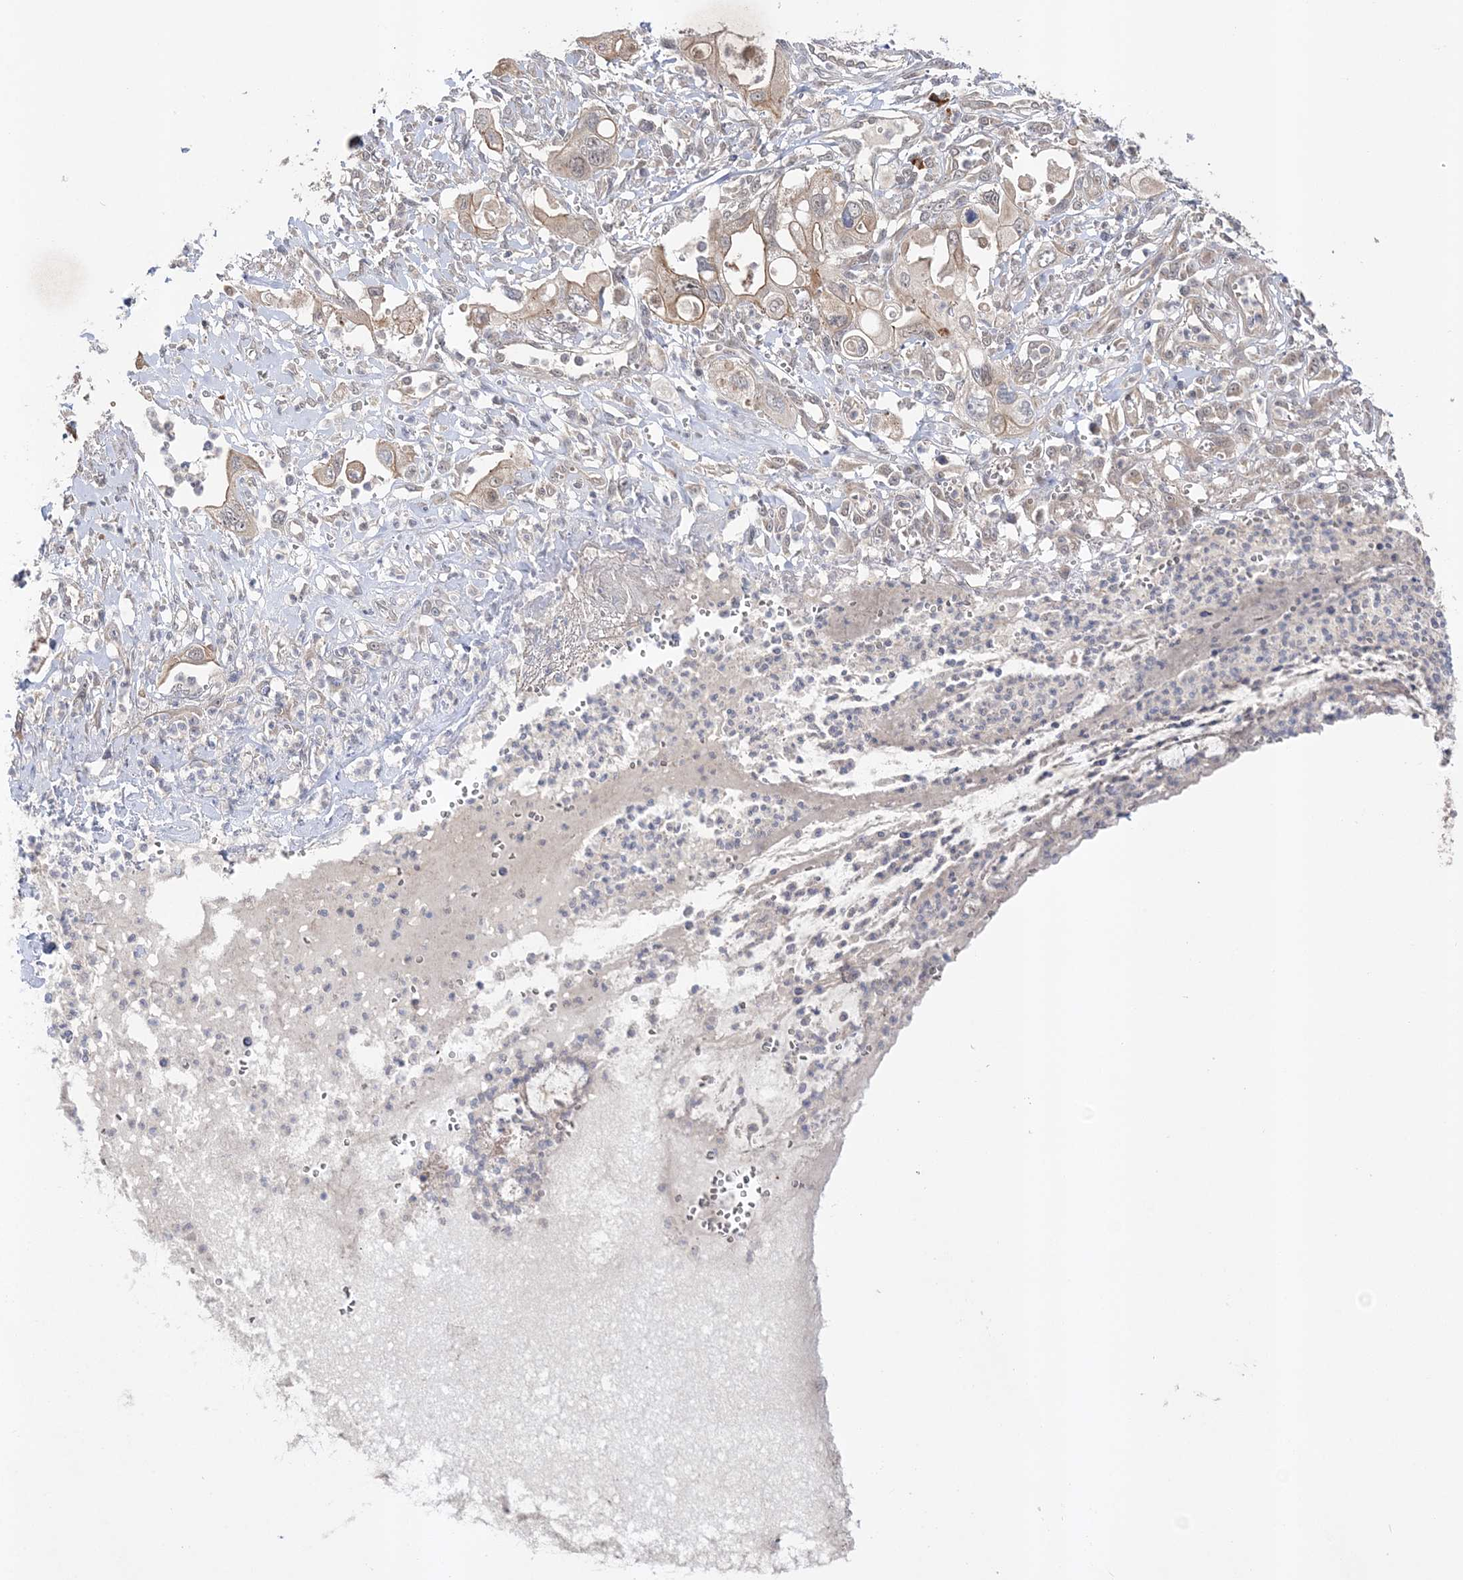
{"staining": {"intensity": "weak", "quantity": ">75%", "location": "cytoplasmic/membranous"}, "tissue": "pancreatic cancer", "cell_type": "Tumor cells", "image_type": "cancer", "snomed": [{"axis": "morphology", "description": "Adenocarcinoma, NOS"}, {"axis": "topography", "description": "Pancreas"}], "caption": "Tumor cells reveal low levels of weak cytoplasmic/membranous staining in about >75% of cells in pancreatic adenocarcinoma.", "gene": "MMADHC", "patient": {"sex": "male", "age": 68}}